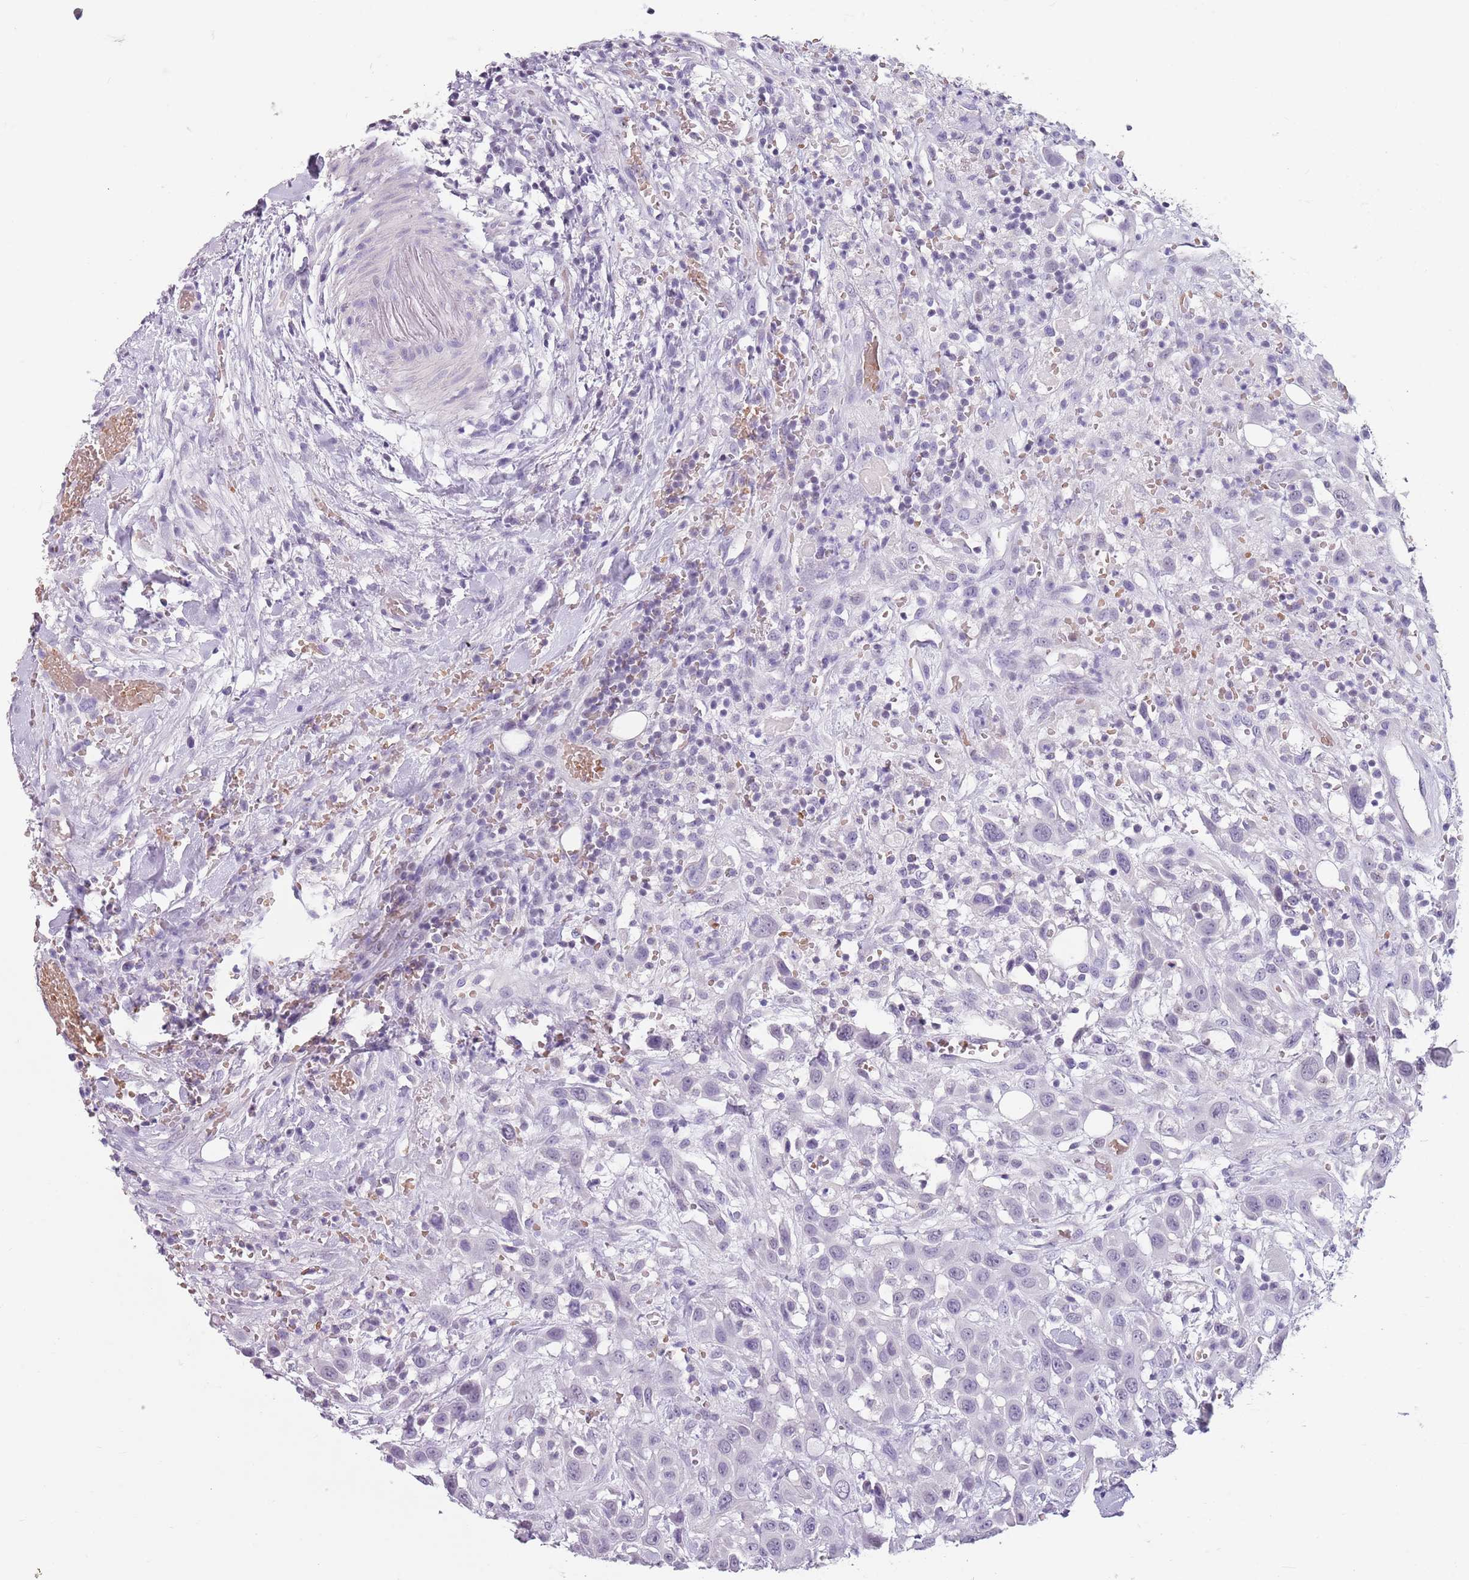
{"staining": {"intensity": "negative", "quantity": "none", "location": "none"}, "tissue": "head and neck cancer", "cell_type": "Tumor cells", "image_type": "cancer", "snomed": [{"axis": "morphology", "description": "Squamous cell carcinoma, NOS"}, {"axis": "topography", "description": "Head-Neck"}], "caption": "Head and neck squamous cell carcinoma was stained to show a protein in brown. There is no significant expression in tumor cells.", "gene": "SPESP1", "patient": {"sex": "male", "age": 81}}